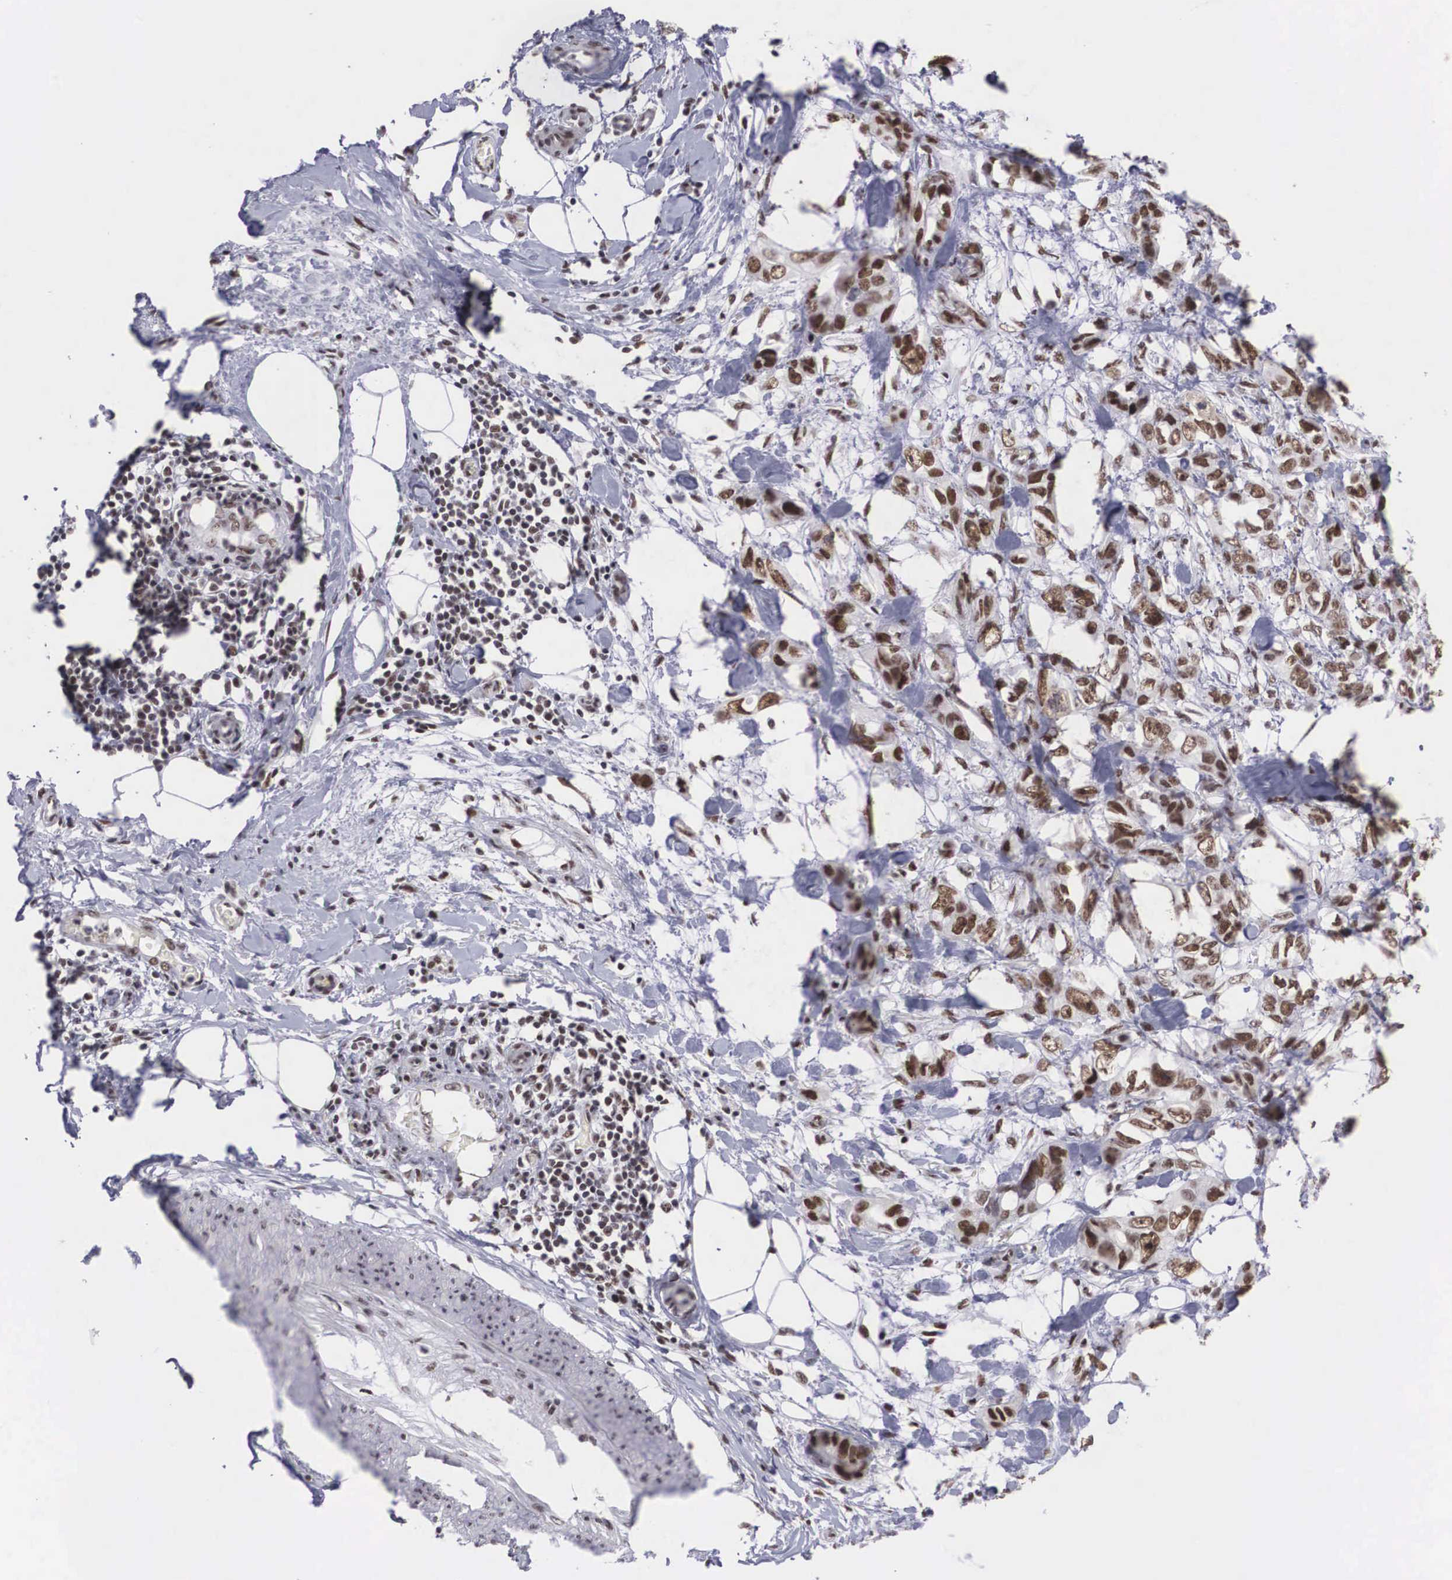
{"staining": {"intensity": "moderate", "quantity": "25%-75%", "location": "nuclear"}, "tissue": "stomach cancer", "cell_type": "Tumor cells", "image_type": "cancer", "snomed": [{"axis": "morphology", "description": "Adenocarcinoma, NOS"}, {"axis": "topography", "description": "Stomach, upper"}], "caption": "Immunohistochemistry image of human adenocarcinoma (stomach) stained for a protein (brown), which displays medium levels of moderate nuclear staining in about 25%-75% of tumor cells.", "gene": "CSTF2", "patient": {"sex": "male", "age": 47}}